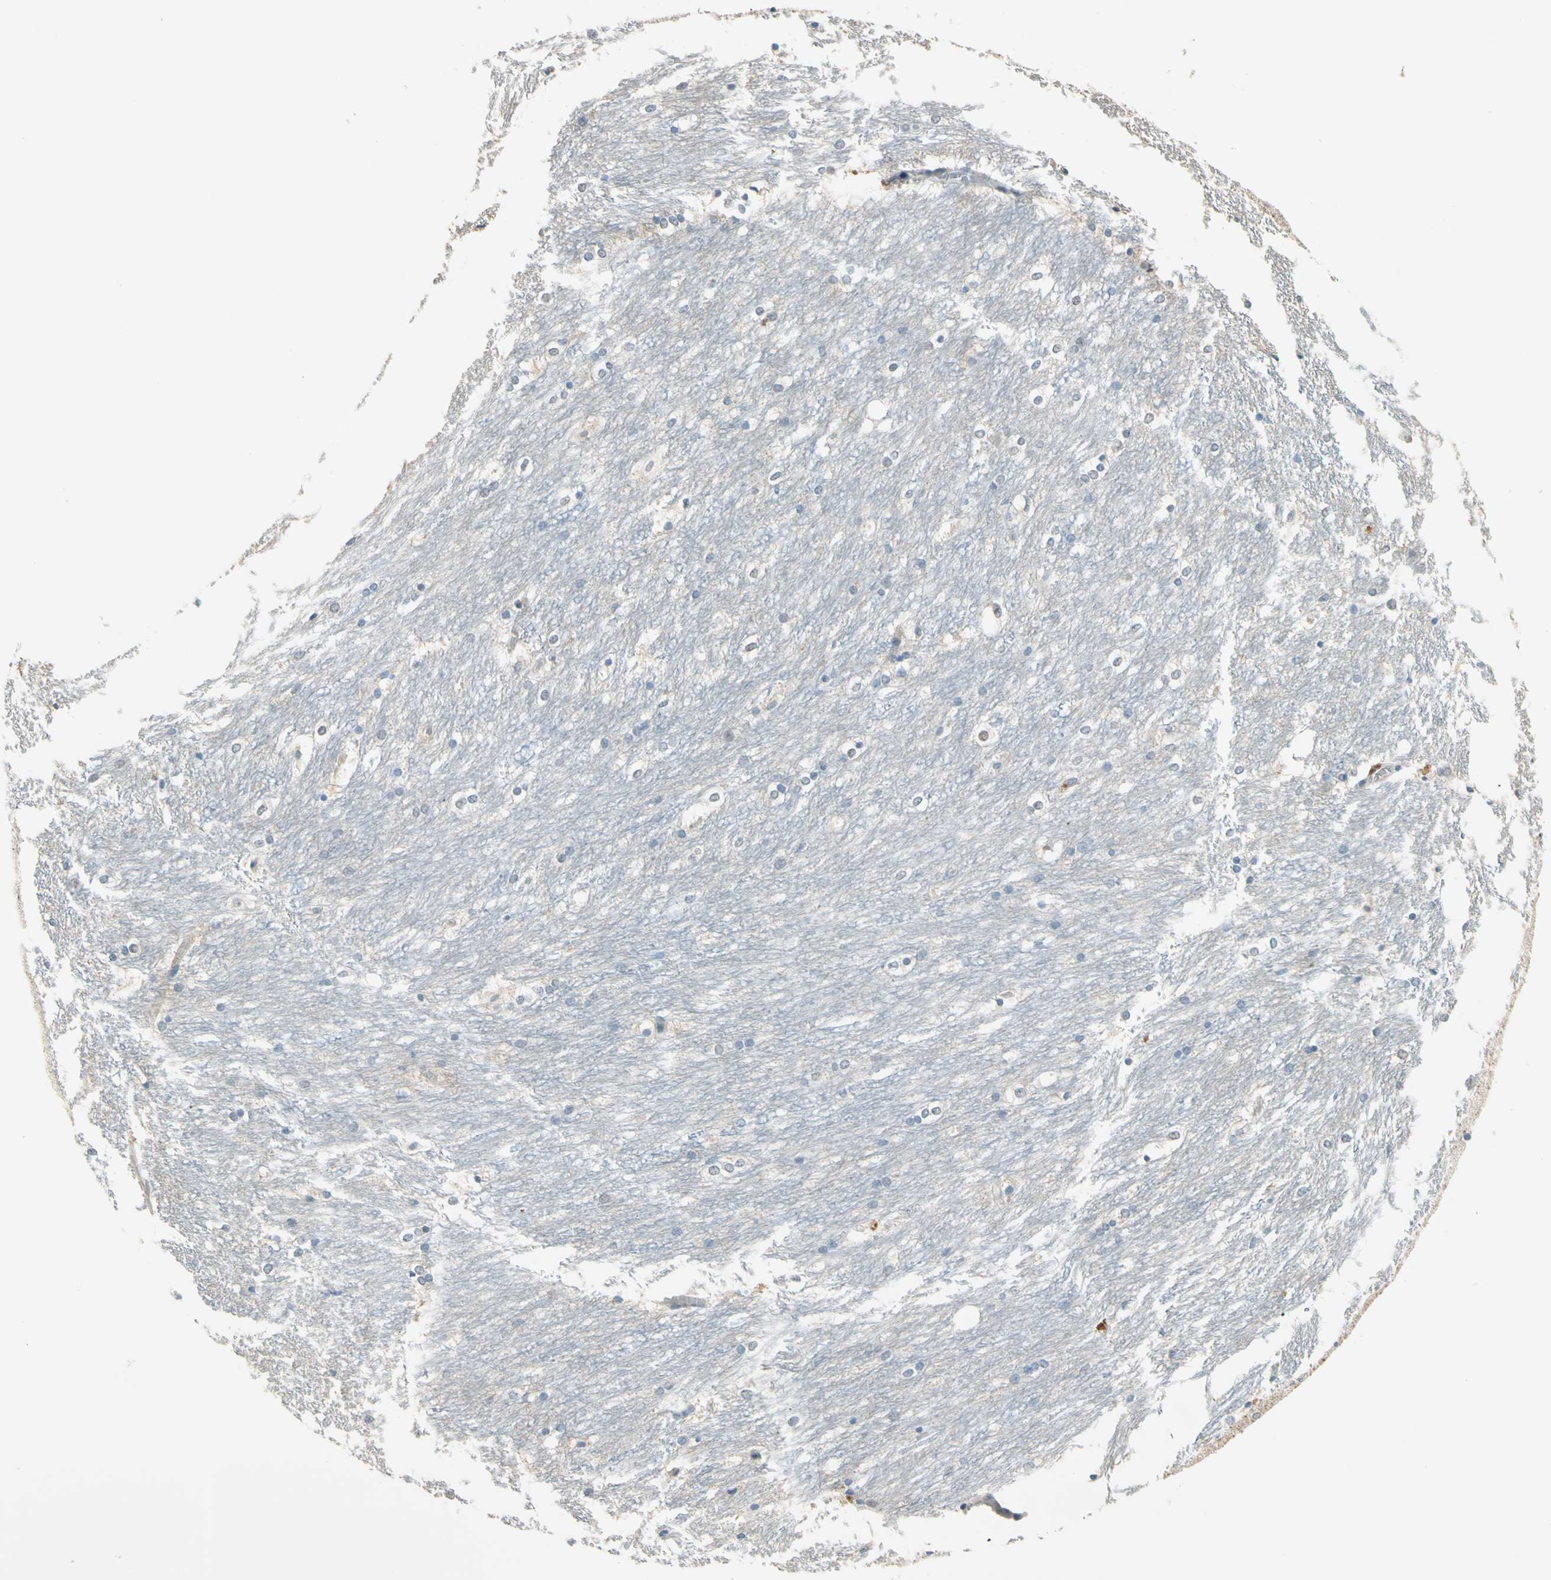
{"staining": {"intensity": "negative", "quantity": "none", "location": "none"}, "tissue": "caudate", "cell_type": "Glial cells", "image_type": "normal", "snomed": [{"axis": "morphology", "description": "Normal tissue, NOS"}, {"axis": "topography", "description": "Lateral ventricle wall"}], "caption": "Immunohistochemistry micrograph of benign caudate stained for a protein (brown), which shows no expression in glial cells.", "gene": "CA1", "patient": {"sex": "female", "age": 19}}